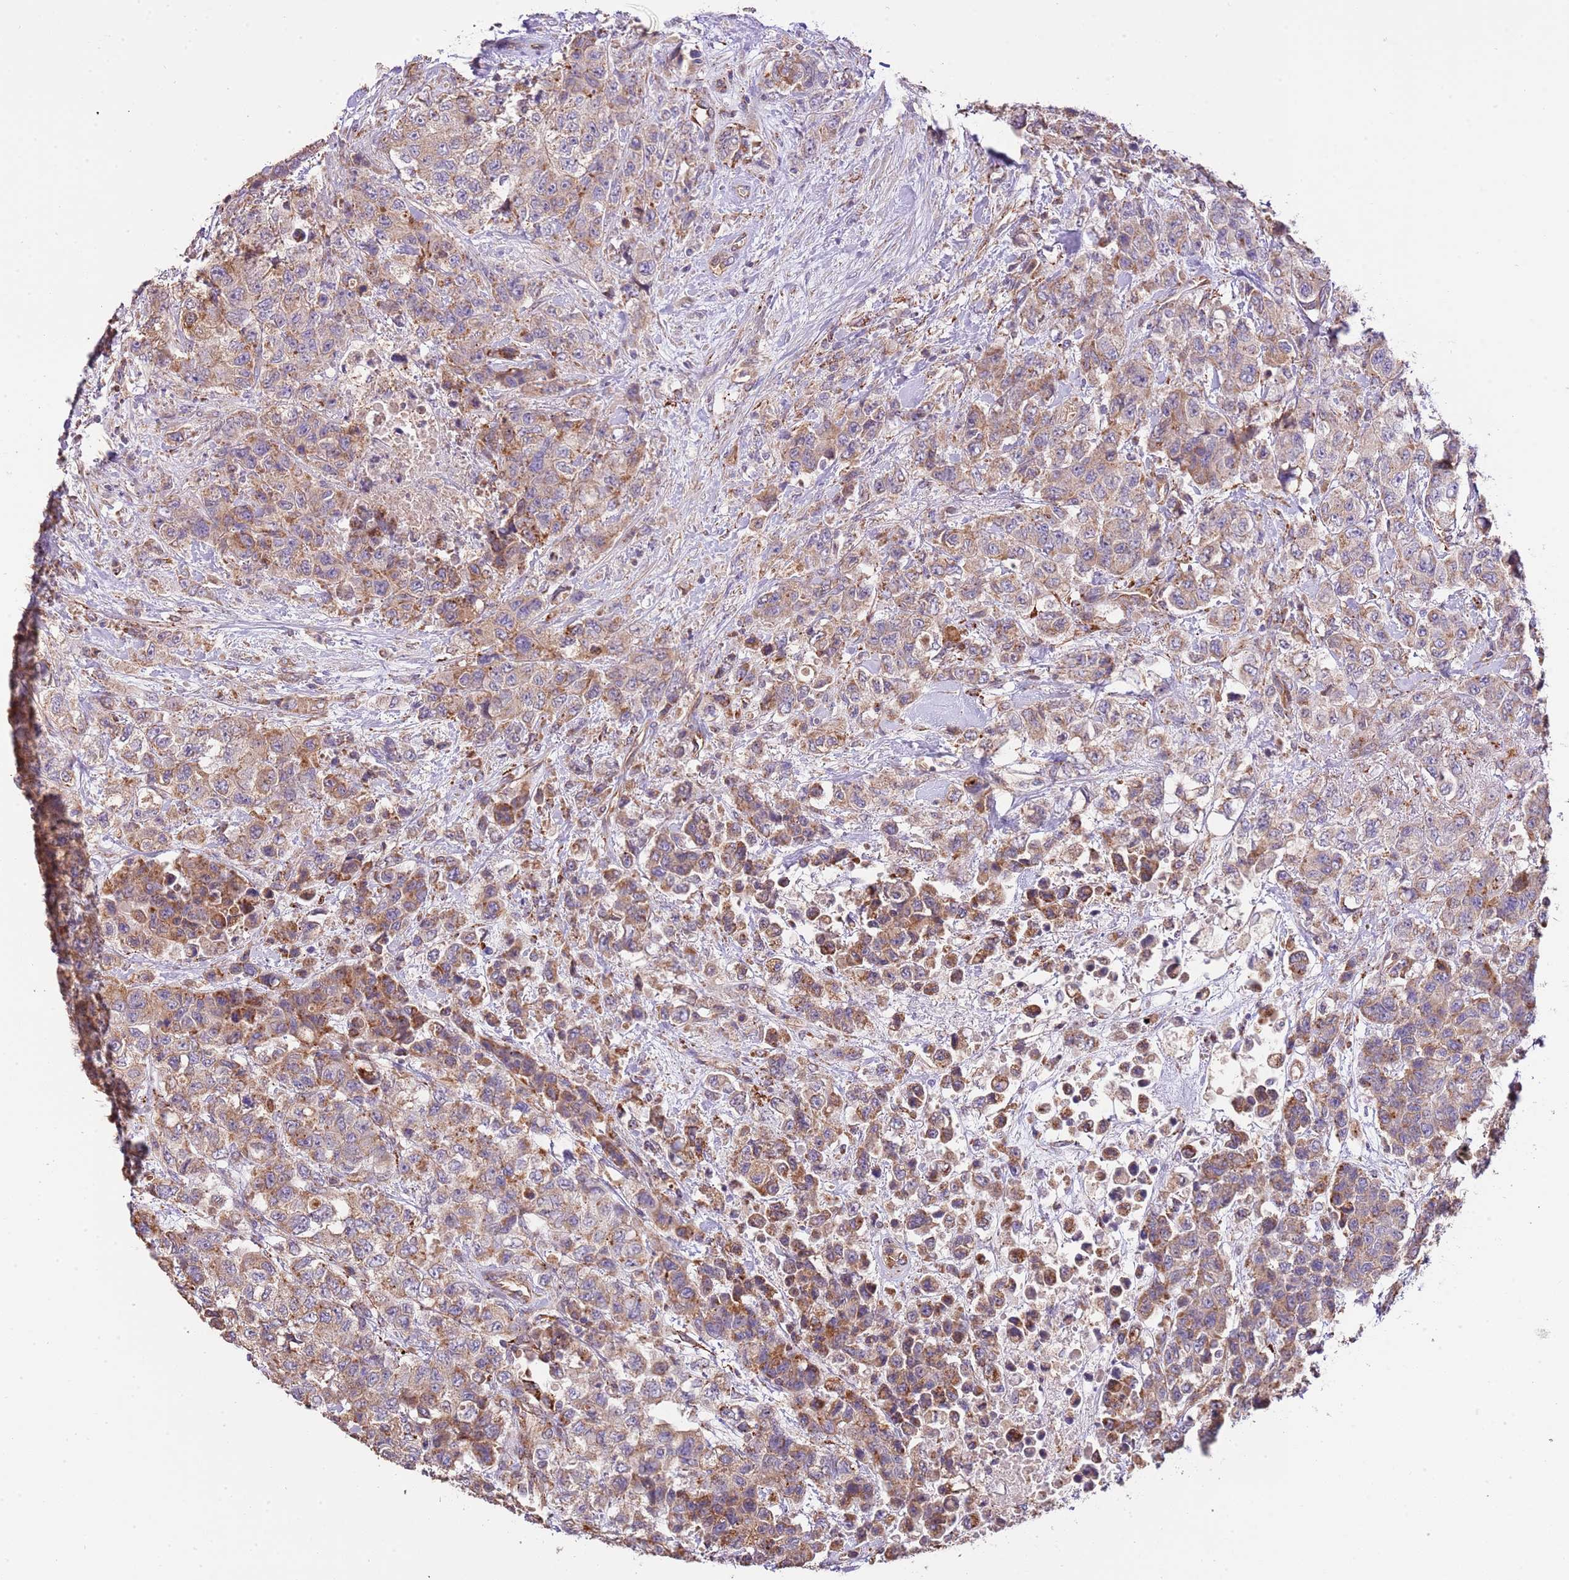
{"staining": {"intensity": "moderate", "quantity": ">75%", "location": "cytoplasmic/membranous"}, "tissue": "urothelial cancer", "cell_type": "Tumor cells", "image_type": "cancer", "snomed": [{"axis": "morphology", "description": "Urothelial carcinoma, High grade"}, {"axis": "topography", "description": "Urinary bladder"}], "caption": "Moderate cytoplasmic/membranous protein staining is present in approximately >75% of tumor cells in high-grade urothelial carcinoma.", "gene": "DOCK6", "patient": {"sex": "female", "age": 78}}